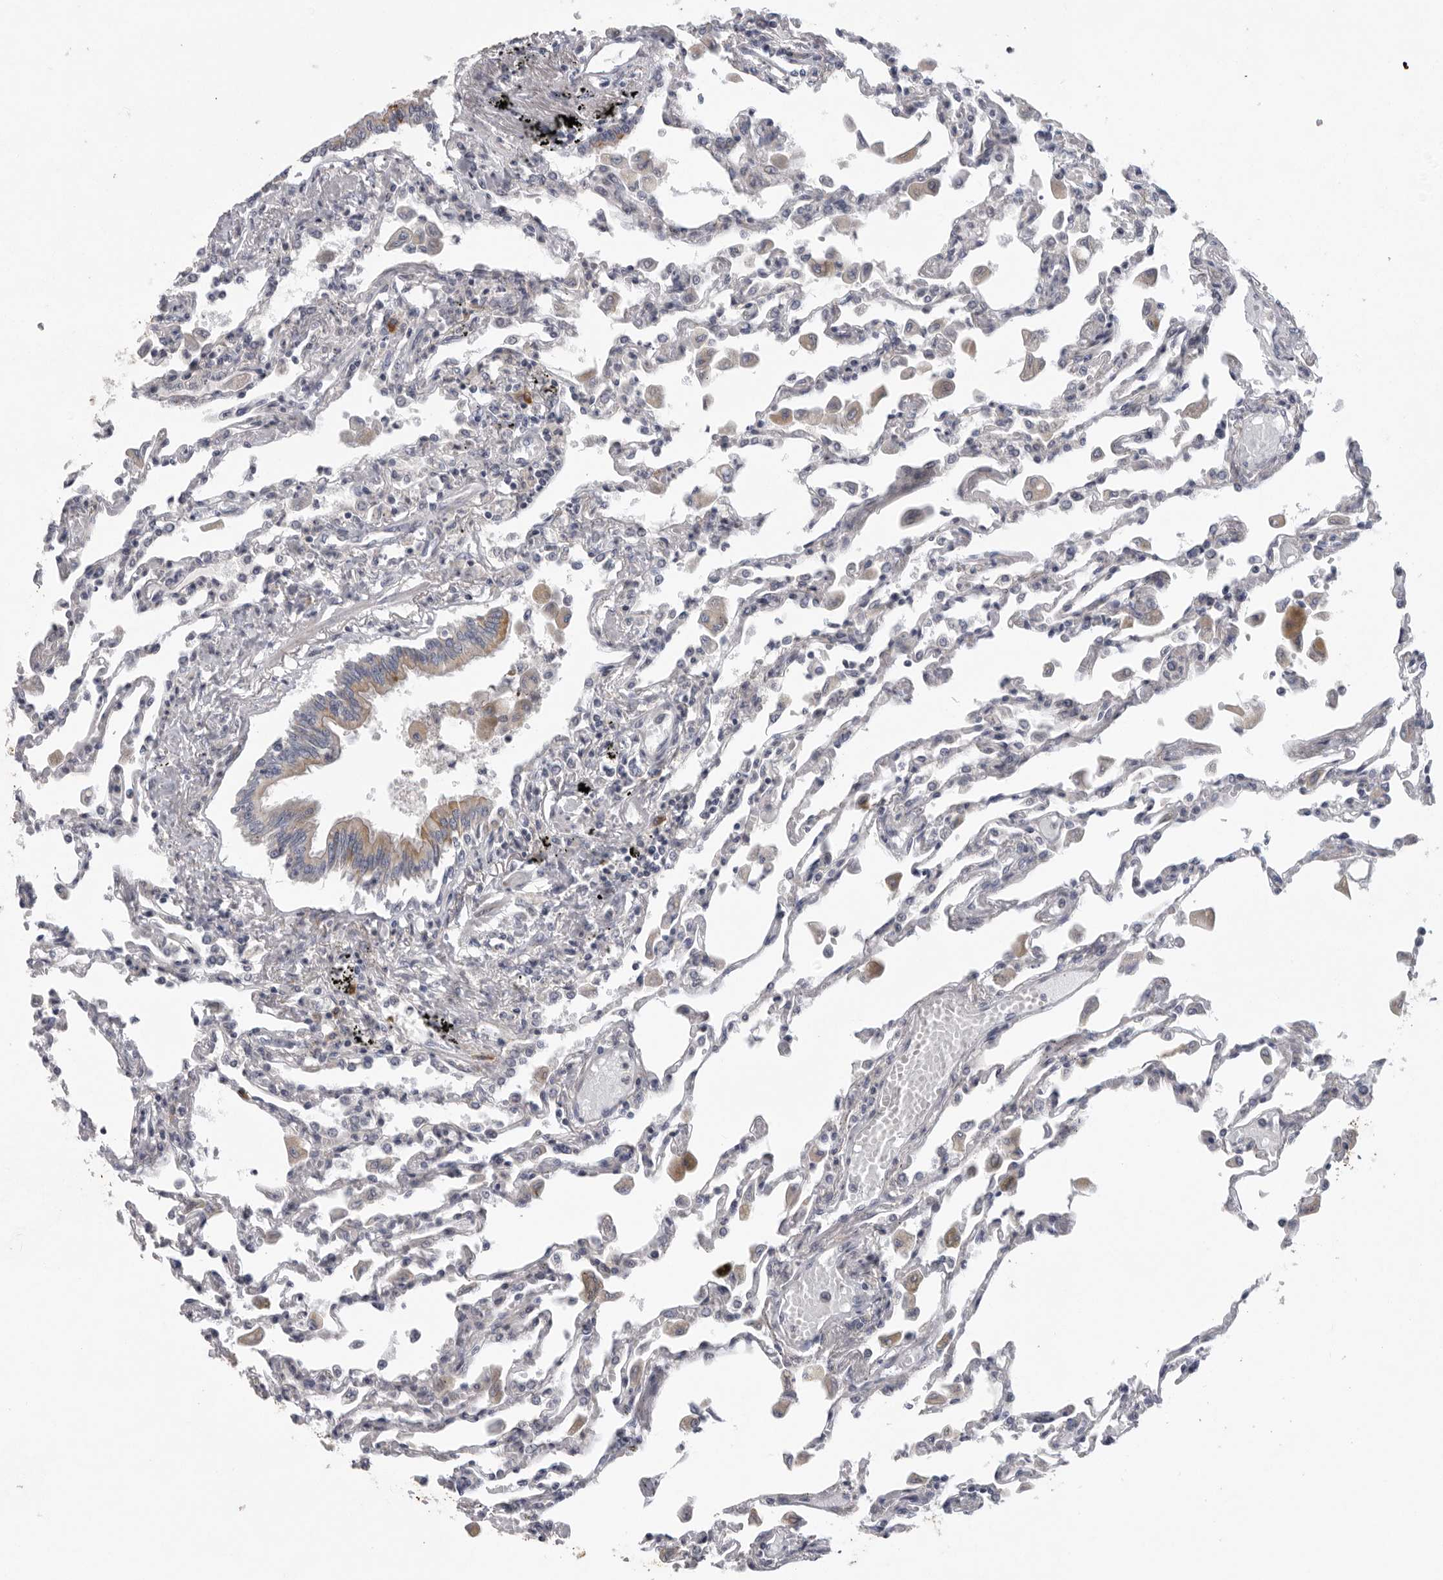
{"staining": {"intensity": "weak", "quantity": "25%-75%", "location": "cytoplasmic/membranous"}, "tissue": "lung", "cell_type": "Alveolar cells", "image_type": "normal", "snomed": [{"axis": "morphology", "description": "Normal tissue, NOS"}, {"axis": "topography", "description": "Bronchus"}, {"axis": "topography", "description": "Lung"}], "caption": "High-magnification brightfield microscopy of unremarkable lung stained with DAB (3,3'-diaminobenzidine) (brown) and counterstained with hematoxylin (blue). alveolar cells exhibit weak cytoplasmic/membranous staining is seen in about25%-75% of cells.", "gene": "USP24", "patient": {"sex": "female", "age": 49}}